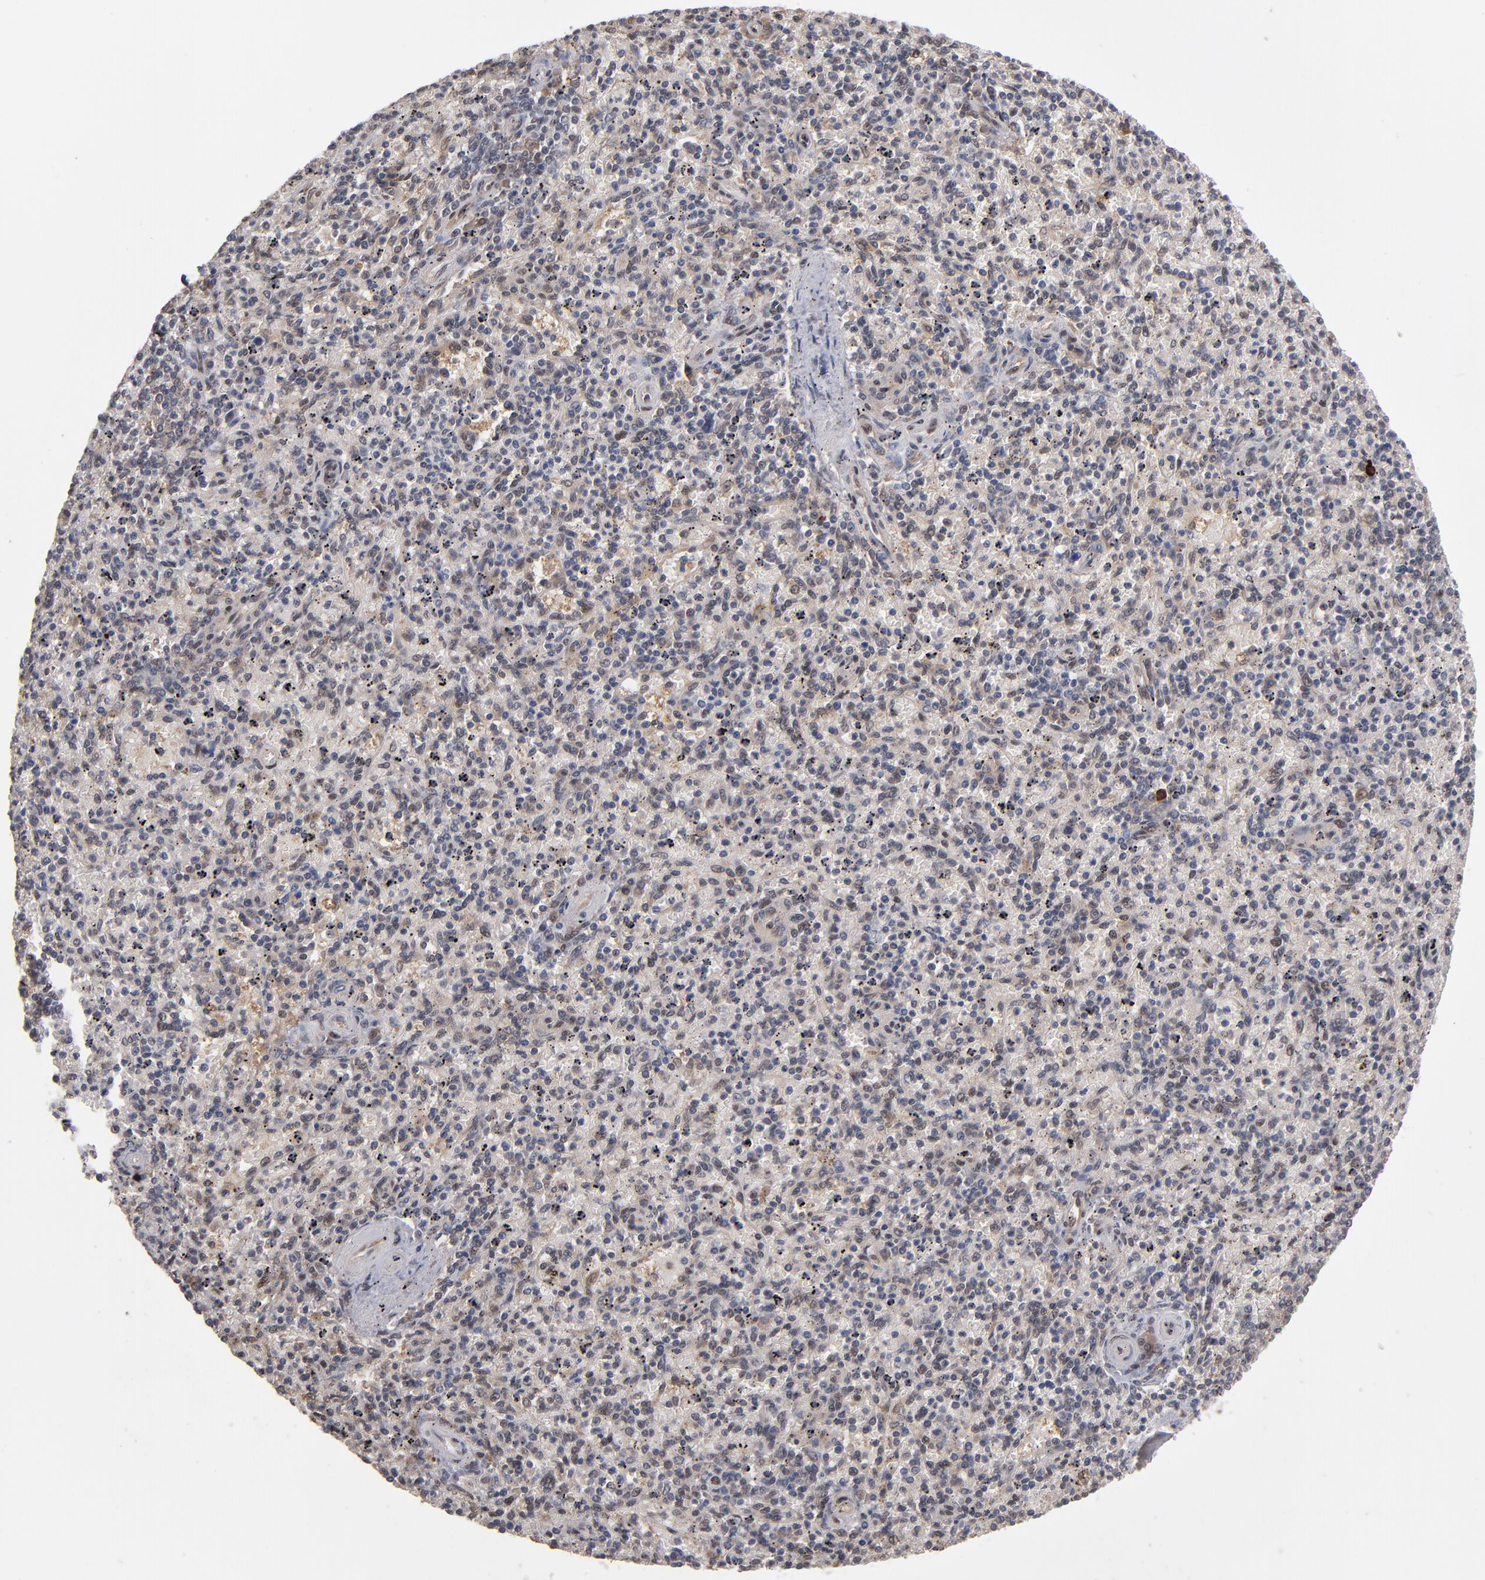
{"staining": {"intensity": "moderate", "quantity": "25%-75%", "location": "nuclear"}, "tissue": "spleen", "cell_type": "Cells in red pulp", "image_type": "normal", "snomed": [{"axis": "morphology", "description": "Normal tissue, NOS"}, {"axis": "topography", "description": "Spleen"}], "caption": "The micrograph reveals staining of normal spleen, revealing moderate nuclear protein expression (brown color) within cells in red pulp. (IHC, brightfield microscopy, high magnification).", "gene": "HUWE1", "patient": {"sex": "male", "age": 72}}